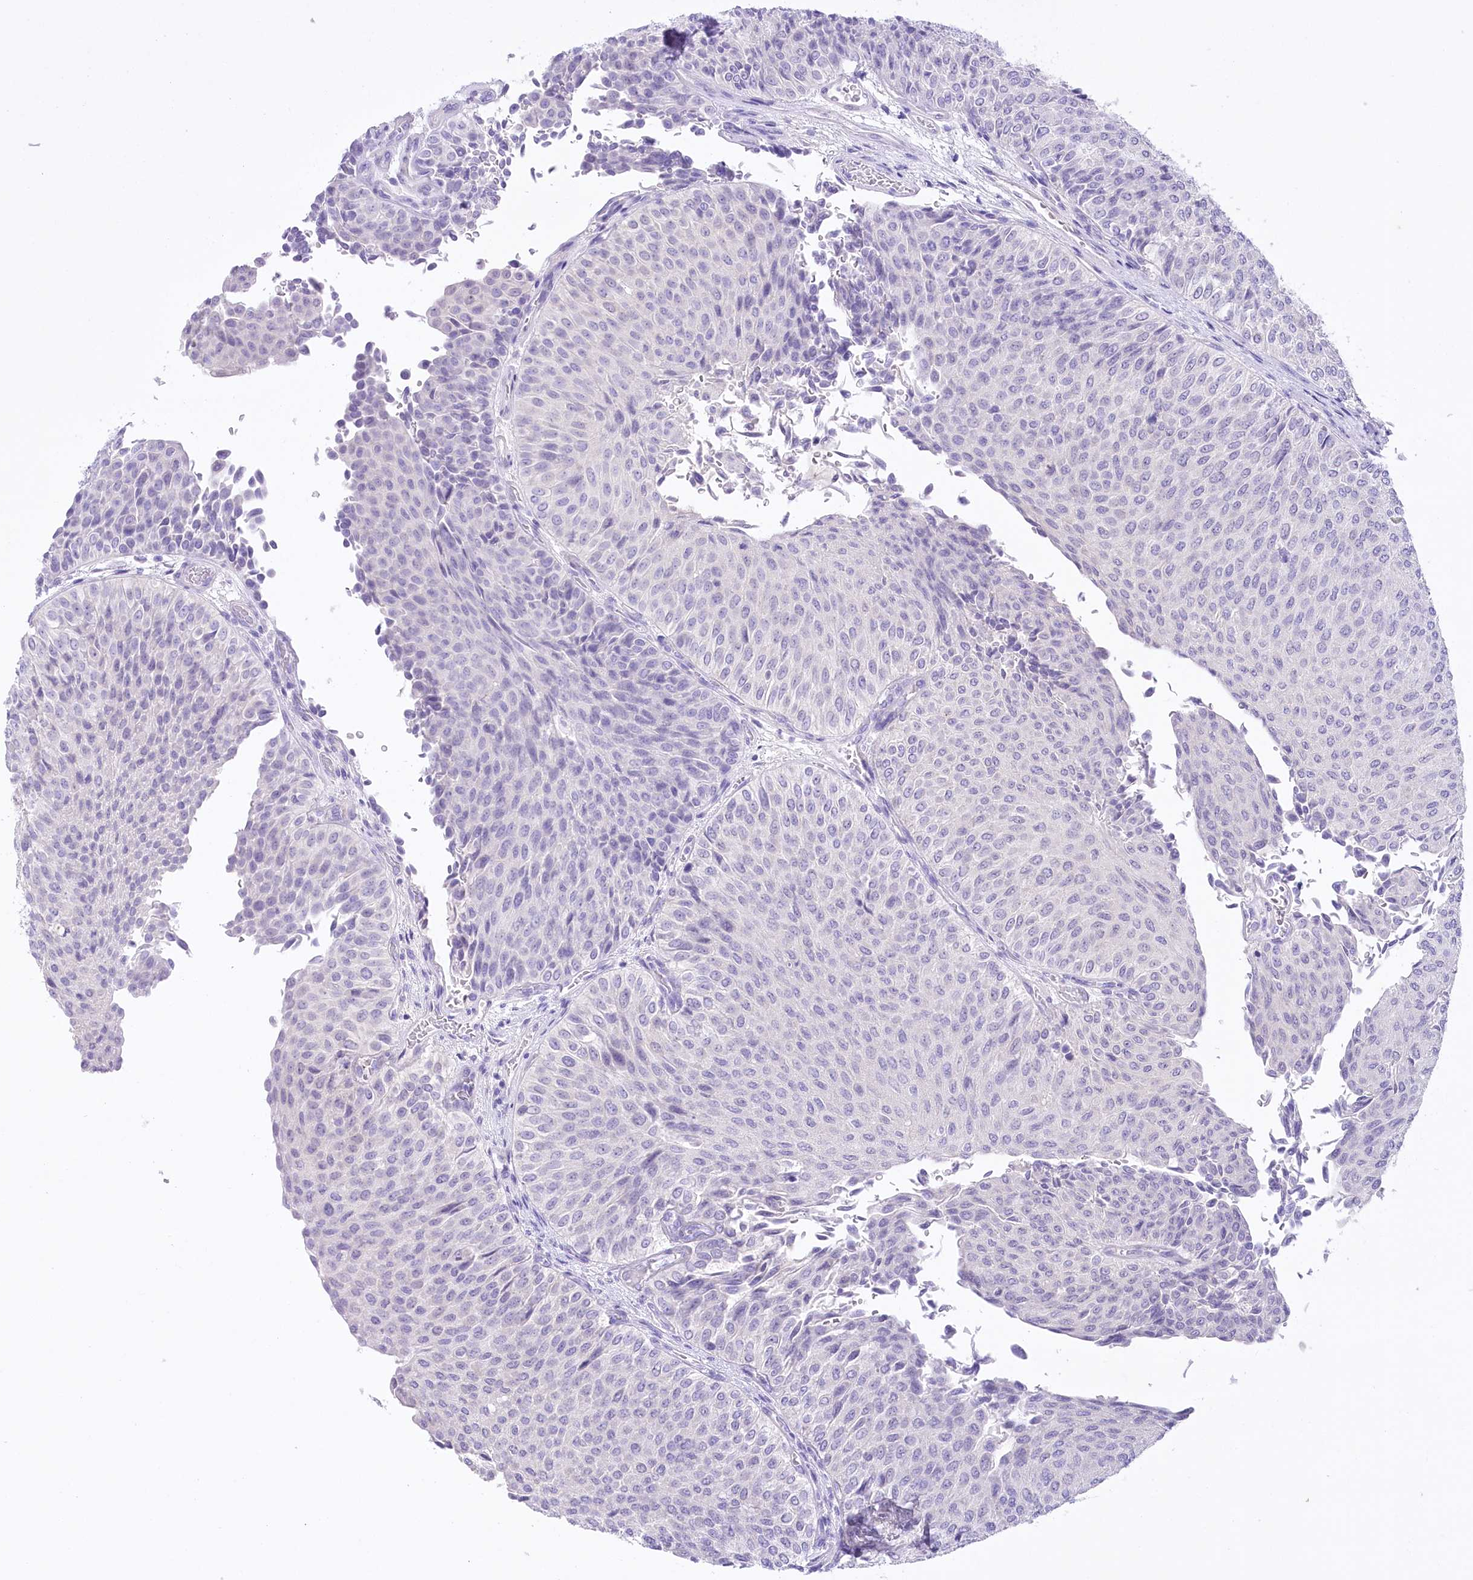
{"staining": {"intensity": "negative", "quantity": "none", "location": "none"}, "tissue": "urothelial cancer", "cell_type": "Tumor cells", "image_type": "cancer", "snomed": [{"axis": "morphology", "description": "Urothelial carcinoma, Low grade"}, {"axis": "topography", "description": "Urinary bladder"}], "caption": "An image of low-grade urothelial carcinoma stained for a protein shows no brown staining in tumor cells.", "gene": "PBLD", "patient": {"sex": "male", "age": 78}}